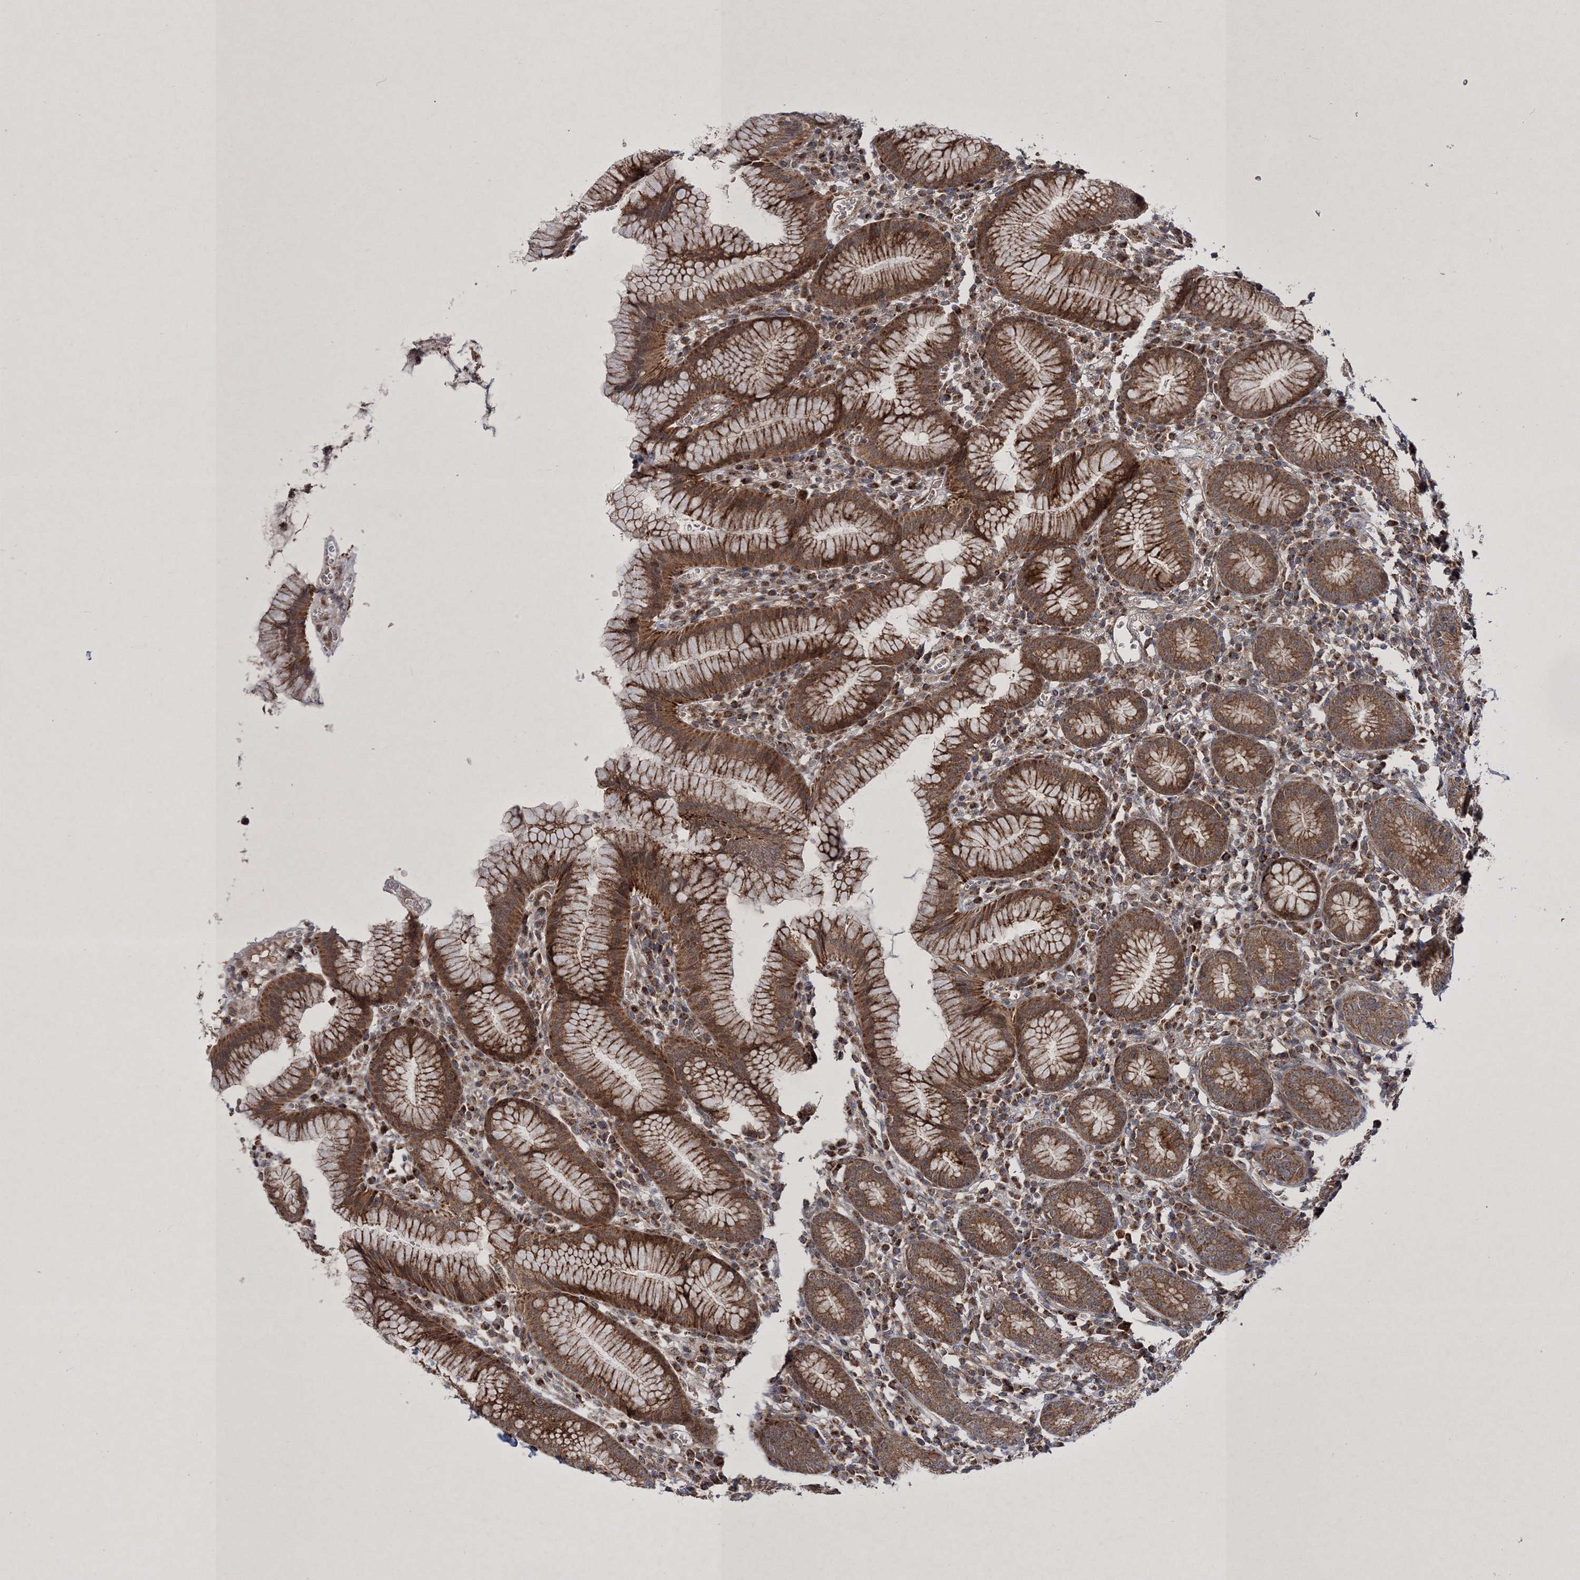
{"staining": {"intensity": "strong", "quantity": ">75%", "location": "cytoplasmic/membranous"}, "tissue": "stomach", "cell_type": "Glandular cells", "image_type": "normal", "snomed": [{"axis": "morphology", "description": "Normal tissue, NOS"}, {"axis": "topography", "description": "Stomach"}], "caption": "Brown immunohistochemical staining in normal stomach exhibits strong cytoplasmic/membranous positivity in about >75% of glandular cells.", "gene": "SCRN3", "patient": {"sex": "male", "age": 55}}